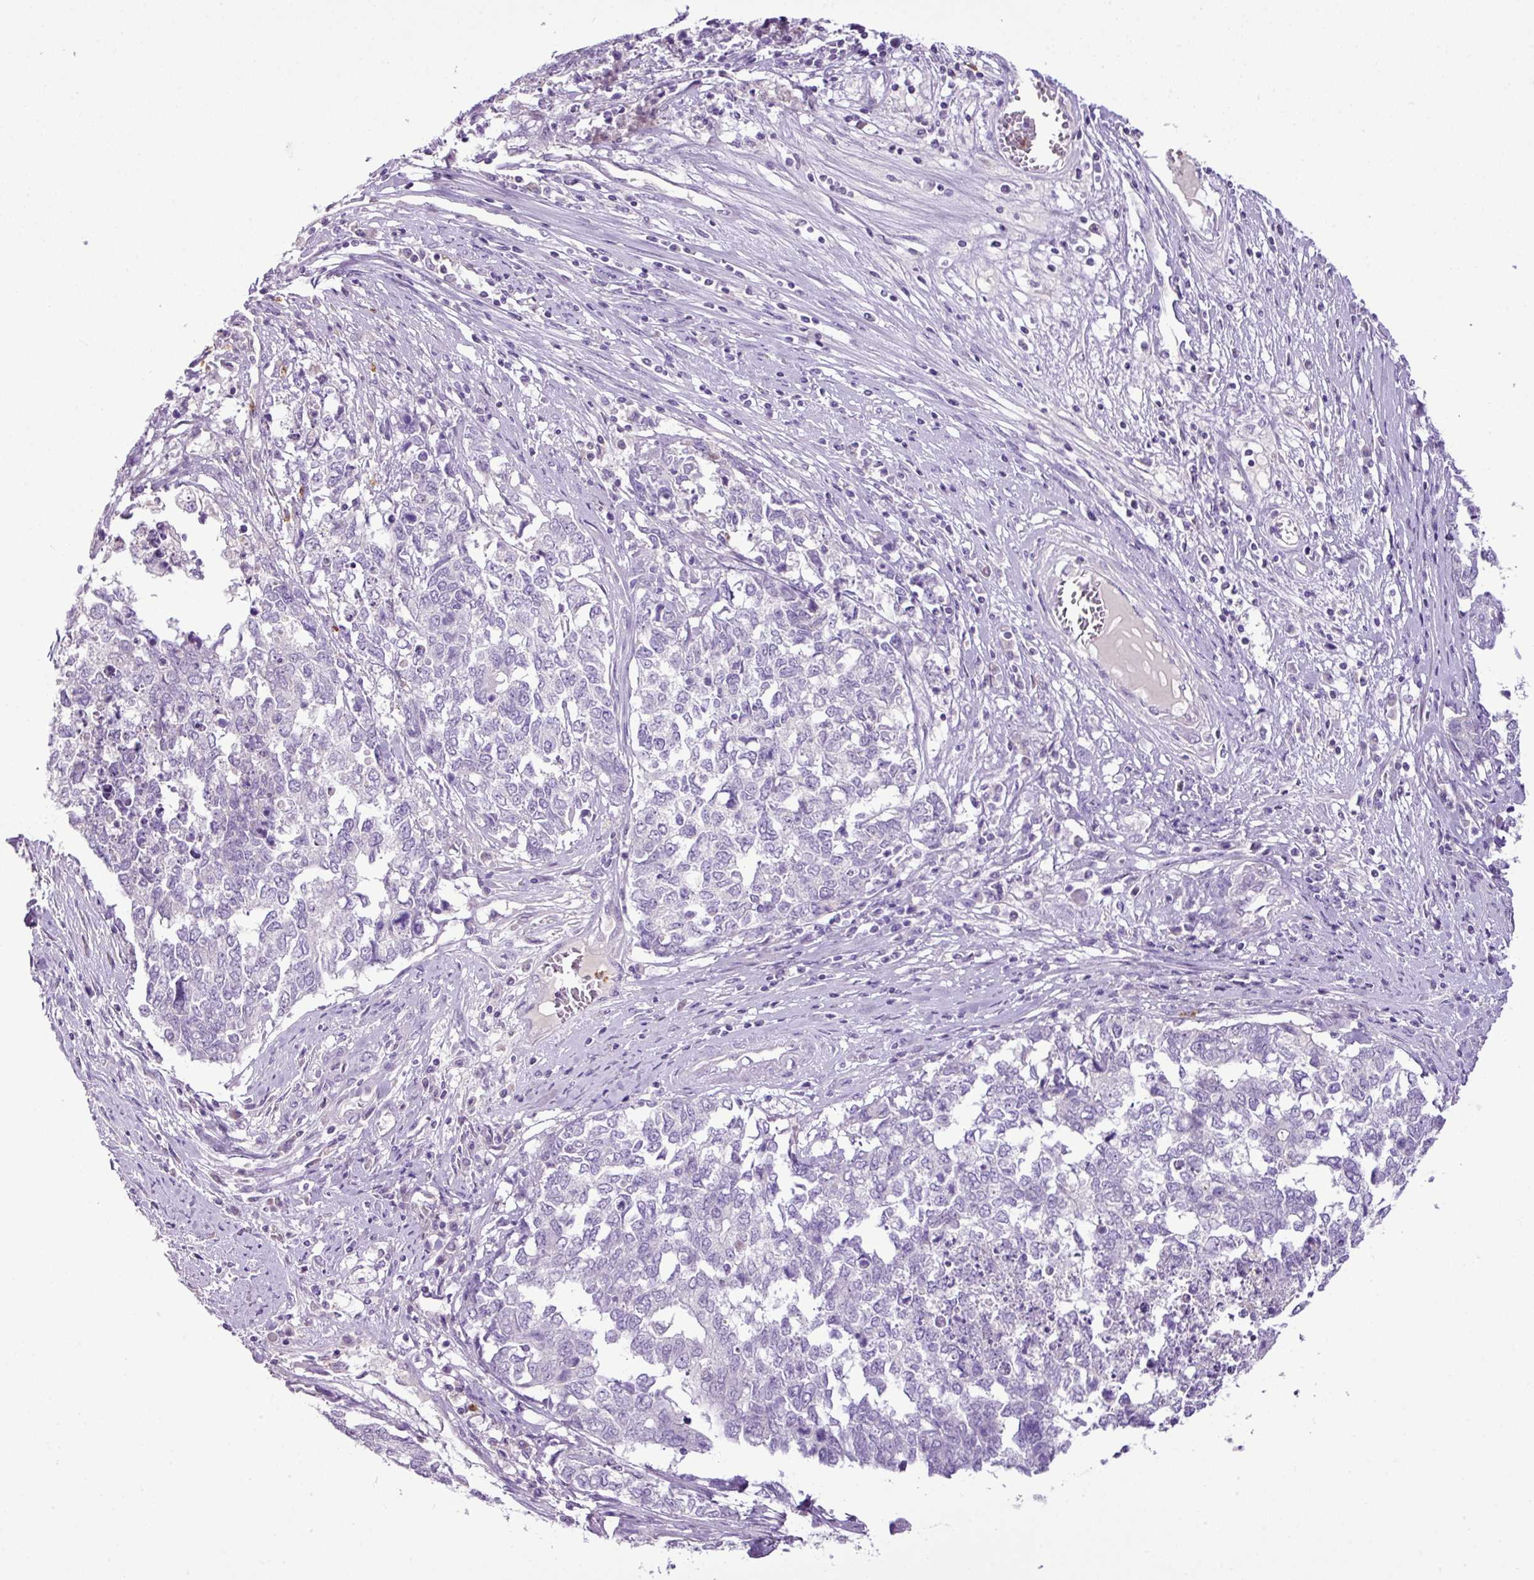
{"staining": {"intensity": "negative", "quantity": "none", "location": "none"}, "tissue": "cervical cancer", "cell_type": "Tumor cells", "image_type": "cancer", "snomed": [{"axis": "morphology", "description": "Squamous cell carcinoma, NOS"}, {"axis": "topography", "description": "Cervix"}], "caption": "A micrograph of human squamous cell carcinoma (cervical) is negative for staining in tumor cells.", "gene": "HTR3E", "patient": {"sex": "female", "age": 63}}